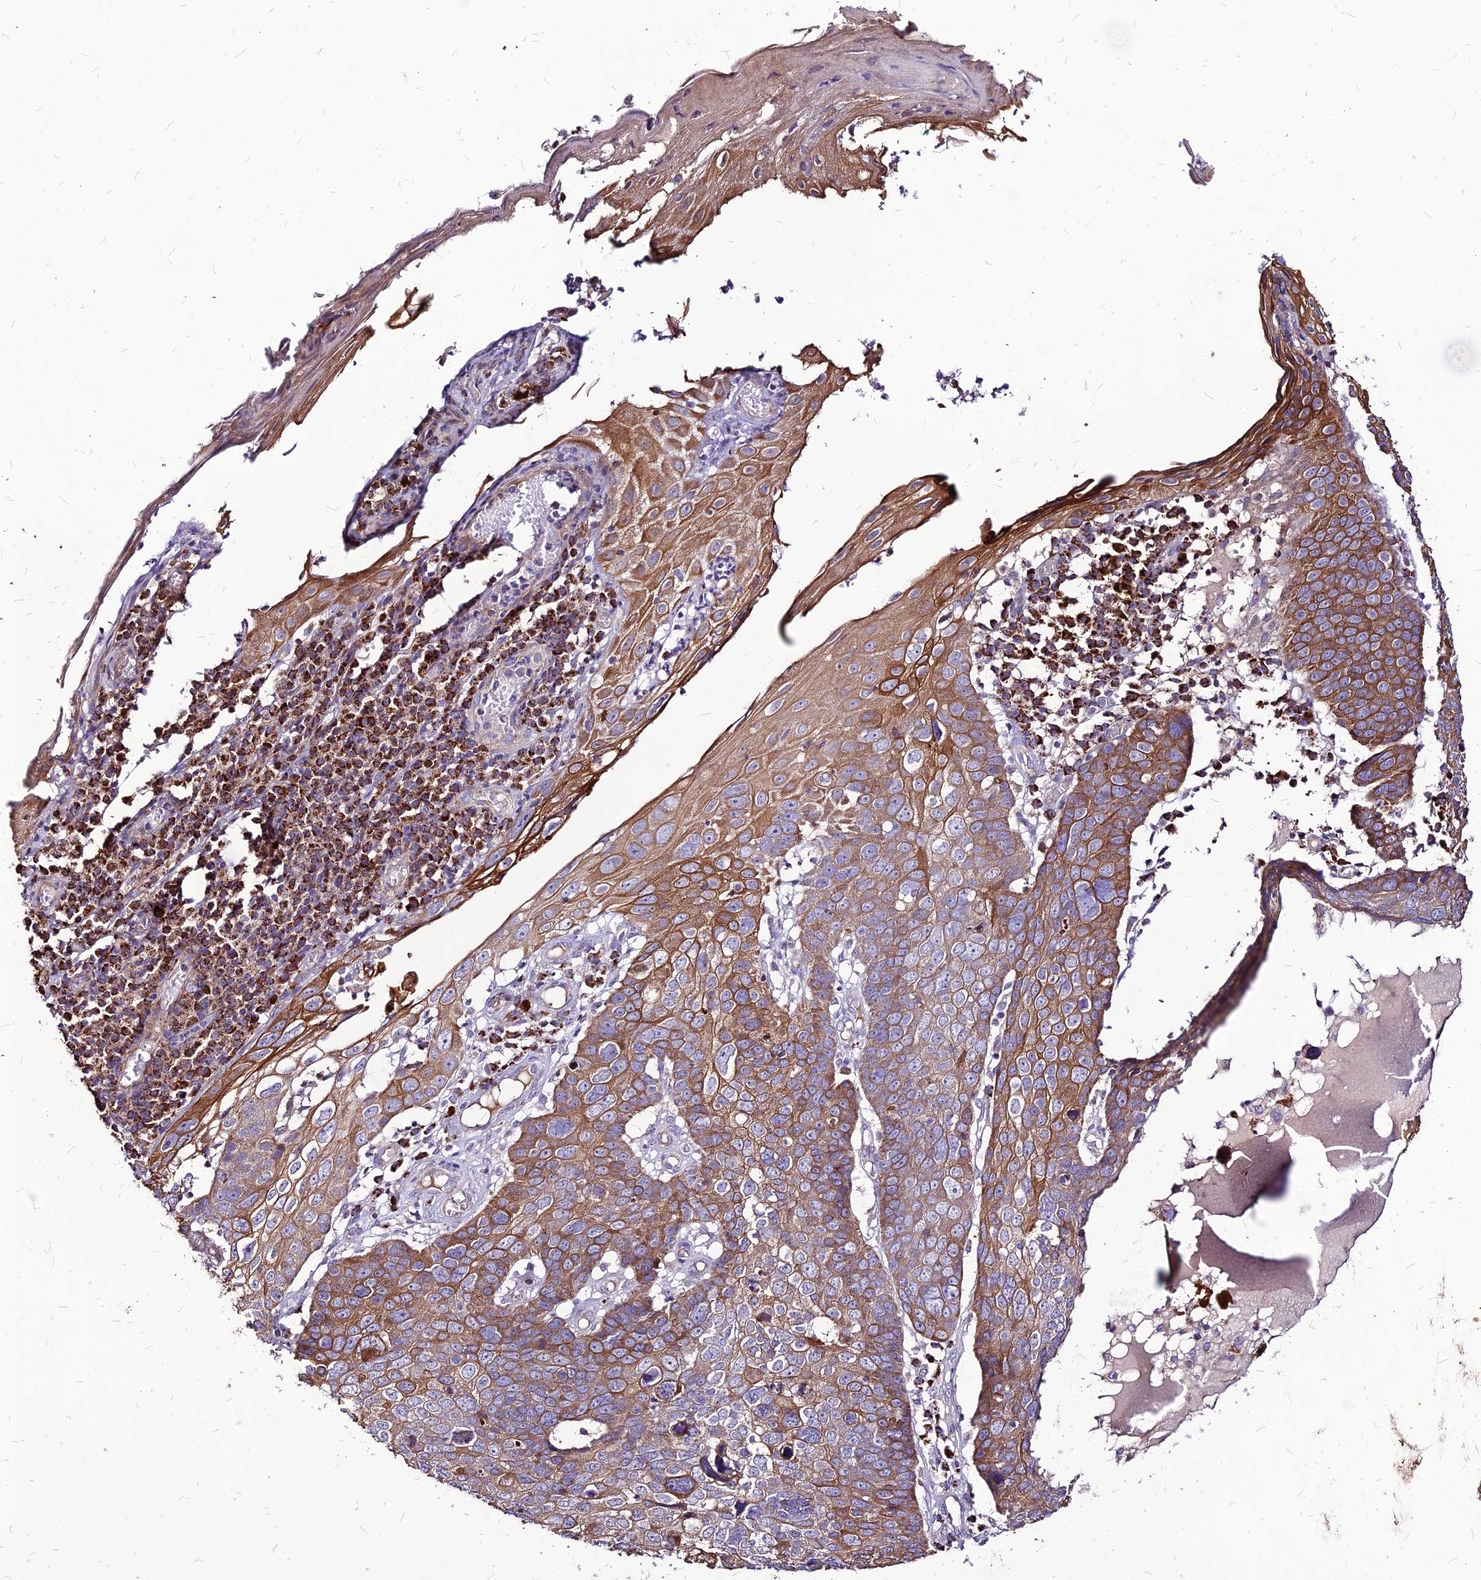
{"staining": {"intensity": "moderate", "quantity": "25%-75%", "location": "cytoplasmic/membranous"}, "tissue": "skin cancer", "cell_type": "Tumor cells", "image_type": "cancer", "snomed": [{"axis": "morphology", "description": "Squamous cell carcinoma, NOS"}, {"axis": "topography", "description": "Skin"}], "caption": "This is an image of immunohistochemistry staining of skin cancer, which shows moderate positivity in the cytoplasmic/membranous of tumor cells.", "gene": "ECI1", "patient": {"sex": "male", "age": 71}}